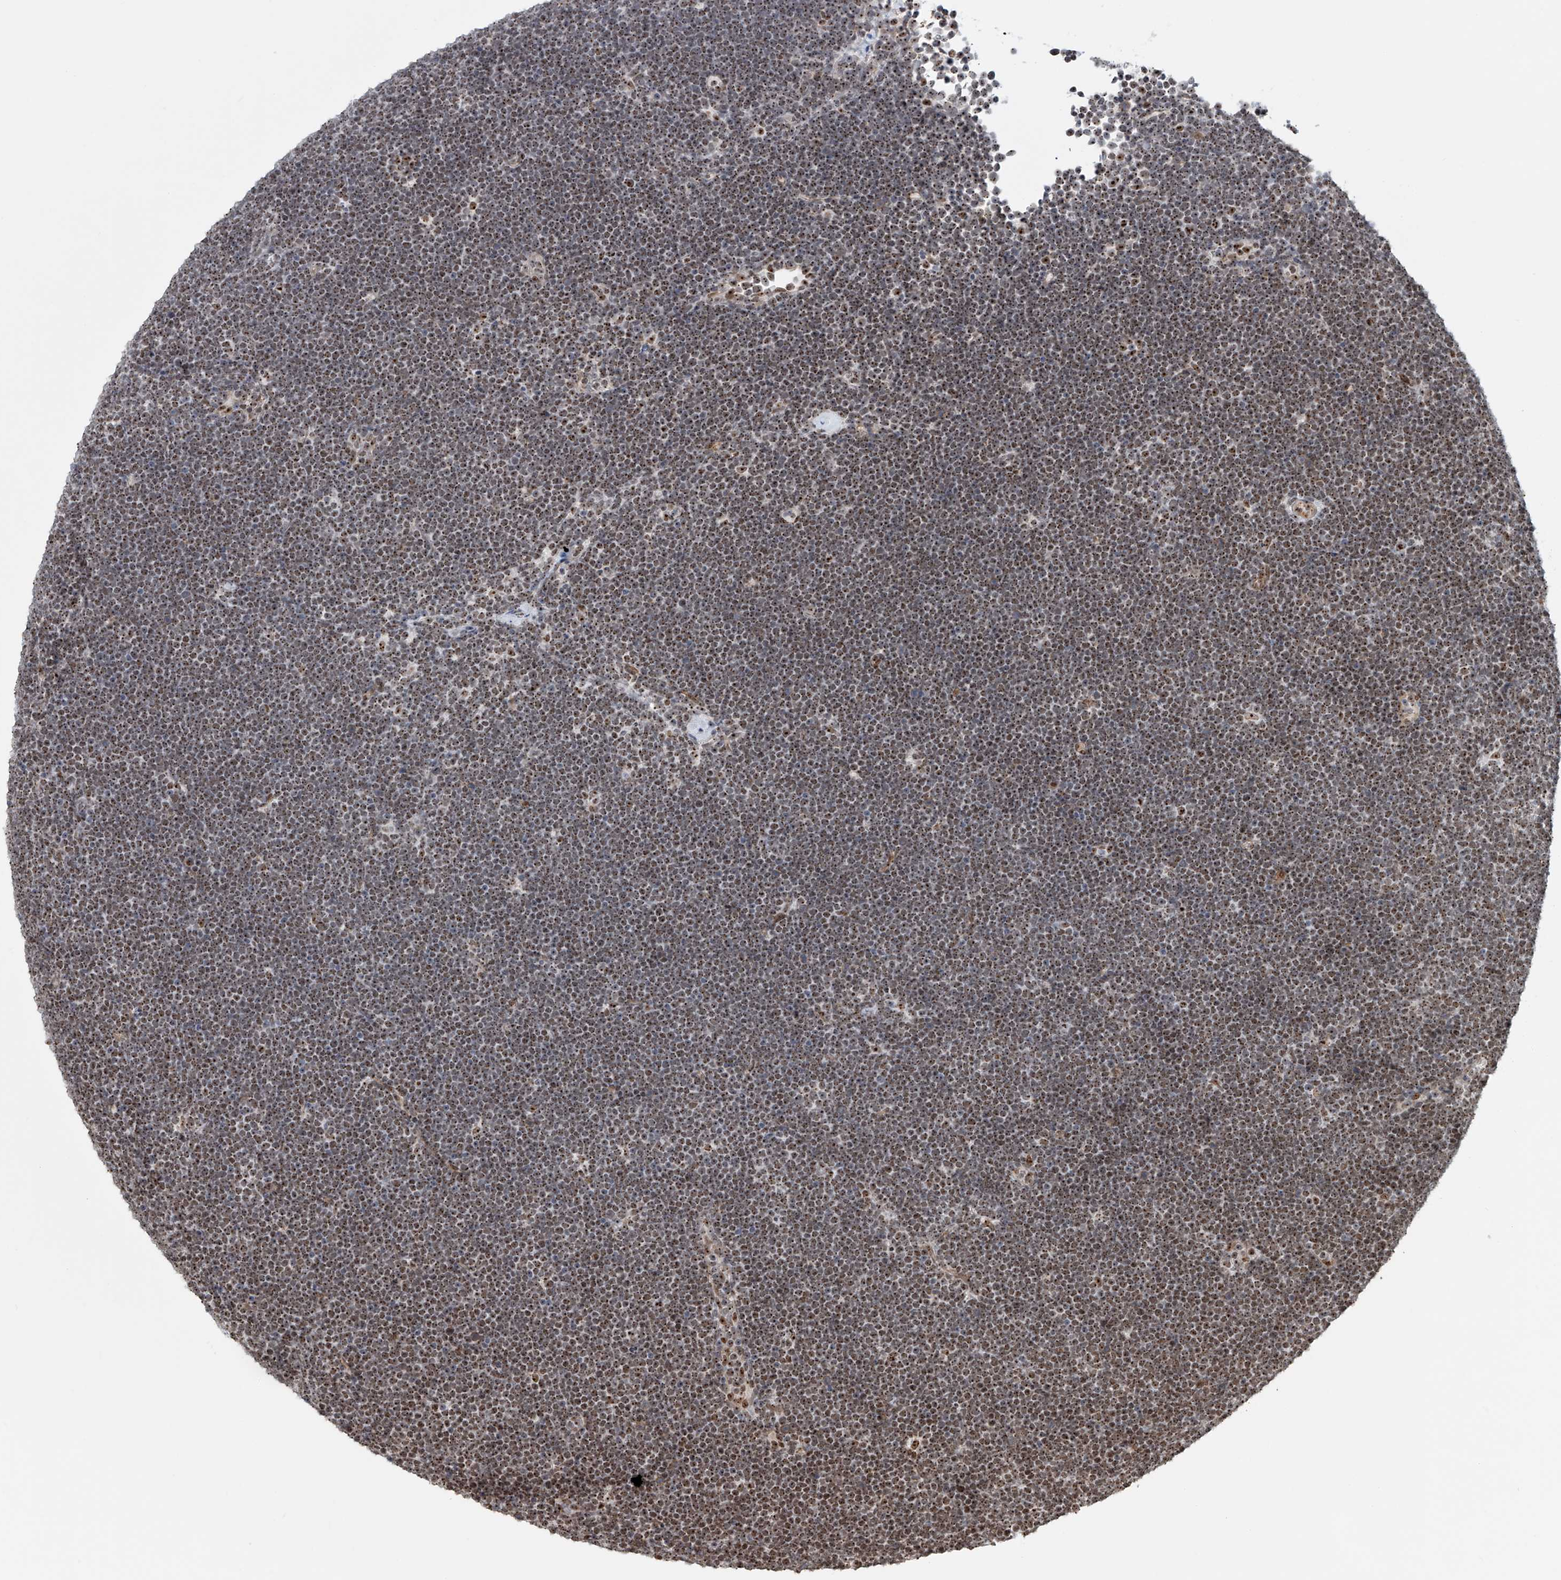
{"staining": {"intensity": "moderate", "quantity": ">75%", "location": "nuclear"}, "tissue": "lymphoma", "cell_type": "Tumor cells", "image_type": "cancer", "snomed": [{"axis": "morphology", "description": "Malignant lymphoma, non-Hodgkin's type, High grade"}, {"axis": "topography", "description": "Lymph node"}], "caption": "Immunohistochemical staining of human lymphoma shows medium levels of moderate nuclear protein staining in approximately >75% of tumor cells.", "gene": "PRUNE2", "patient": {"sex": "male", "age": 13}}